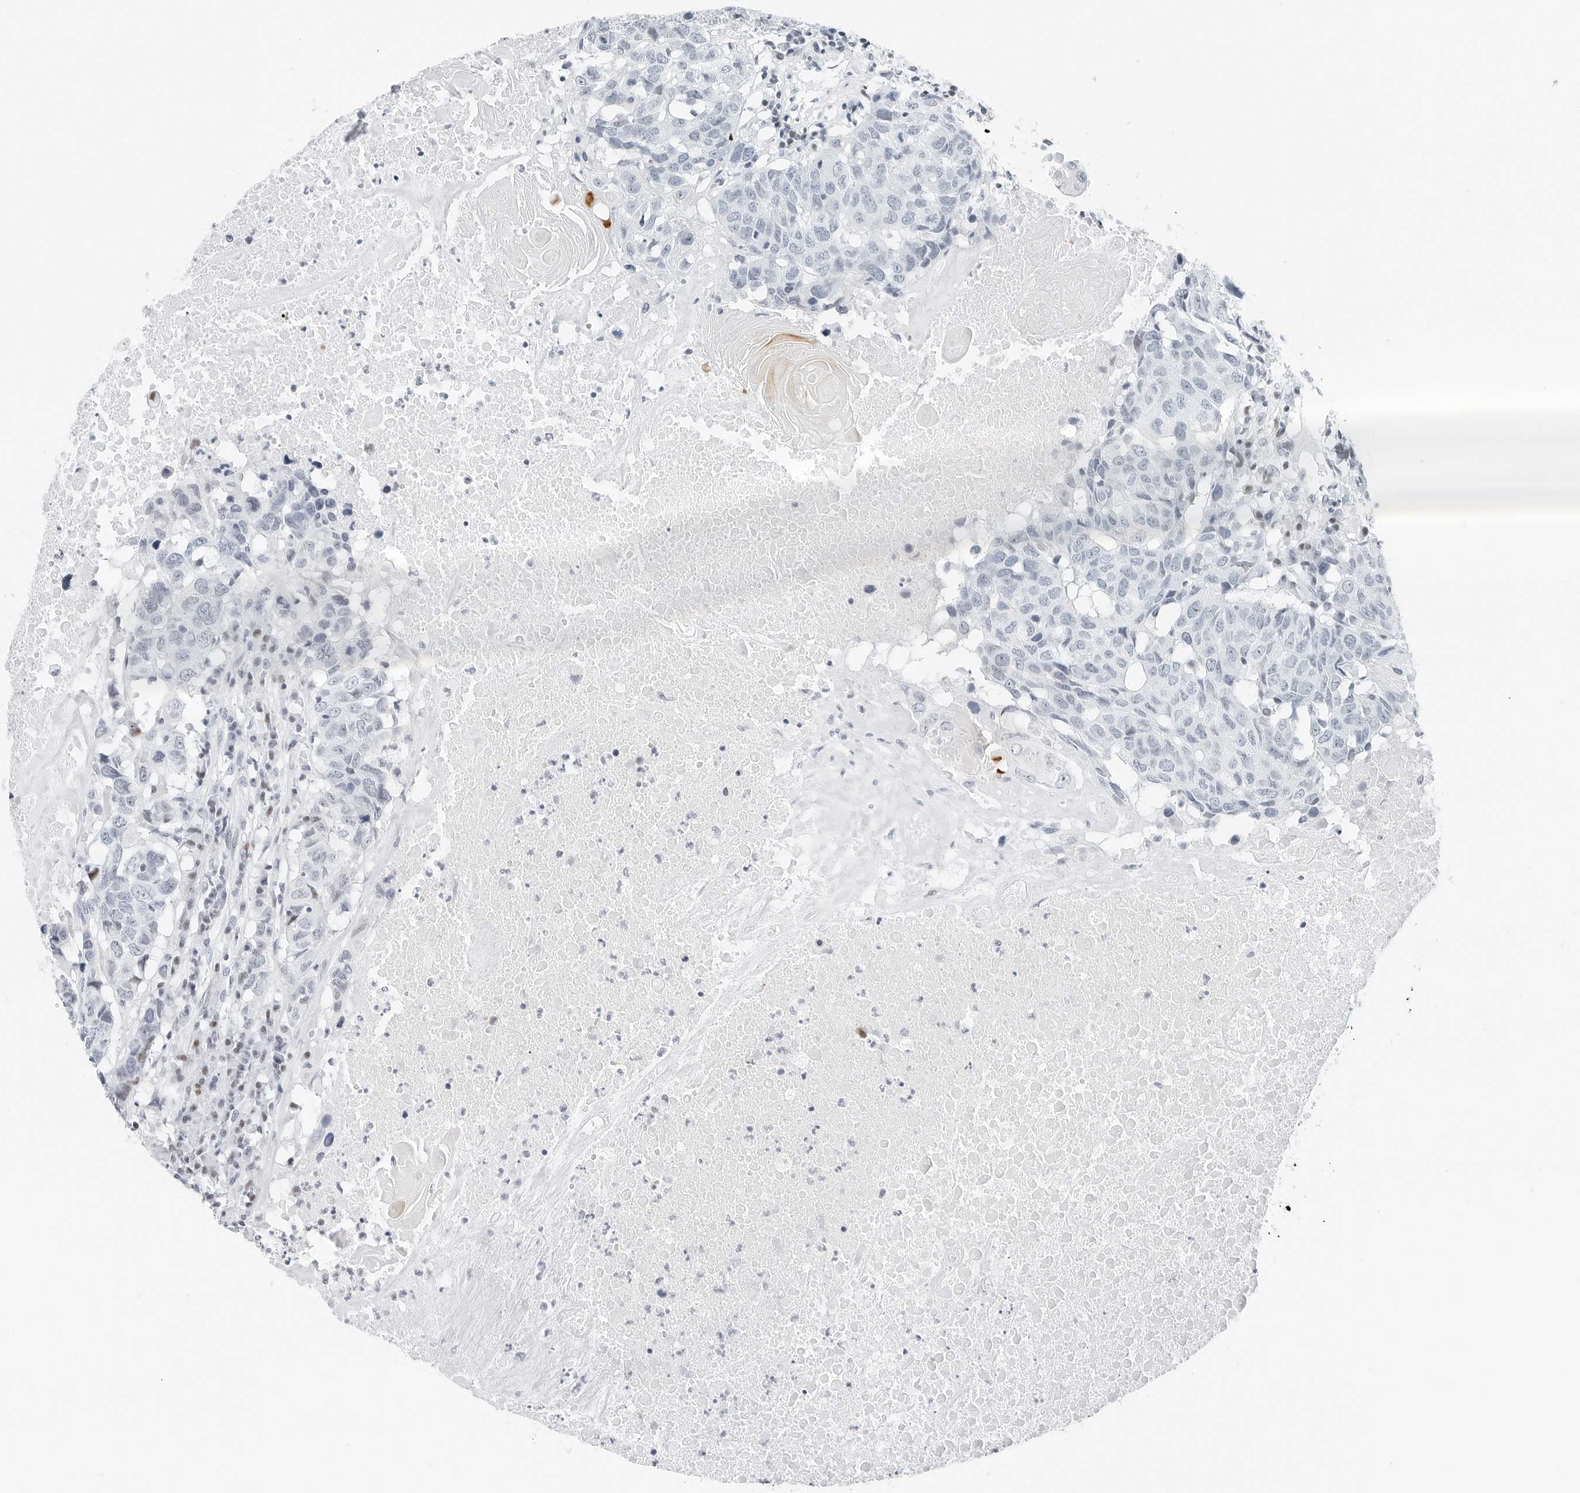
{"staining": {"intensity": "negative", "quantity": "none", "location": "none"}, "tissue": "head and neck cancer", "cell_type": "Tumor cells", "image_type": "cancer", "snomed": [{"axis": "morphology", "description": "Squamous cell carcinoma, NOS"}, {"axis": "topography", "description": "Head-Neck"}], "caption": "IHC image of neoplastic tissue: squamous cell carcinoma (head and neck) stained with DAB (3,3'-diaminobenzidine) reveals no significant protein staining in tumor cells.", "gene": "NTMT2", "patient": {"sex": "male", "age": 66}}